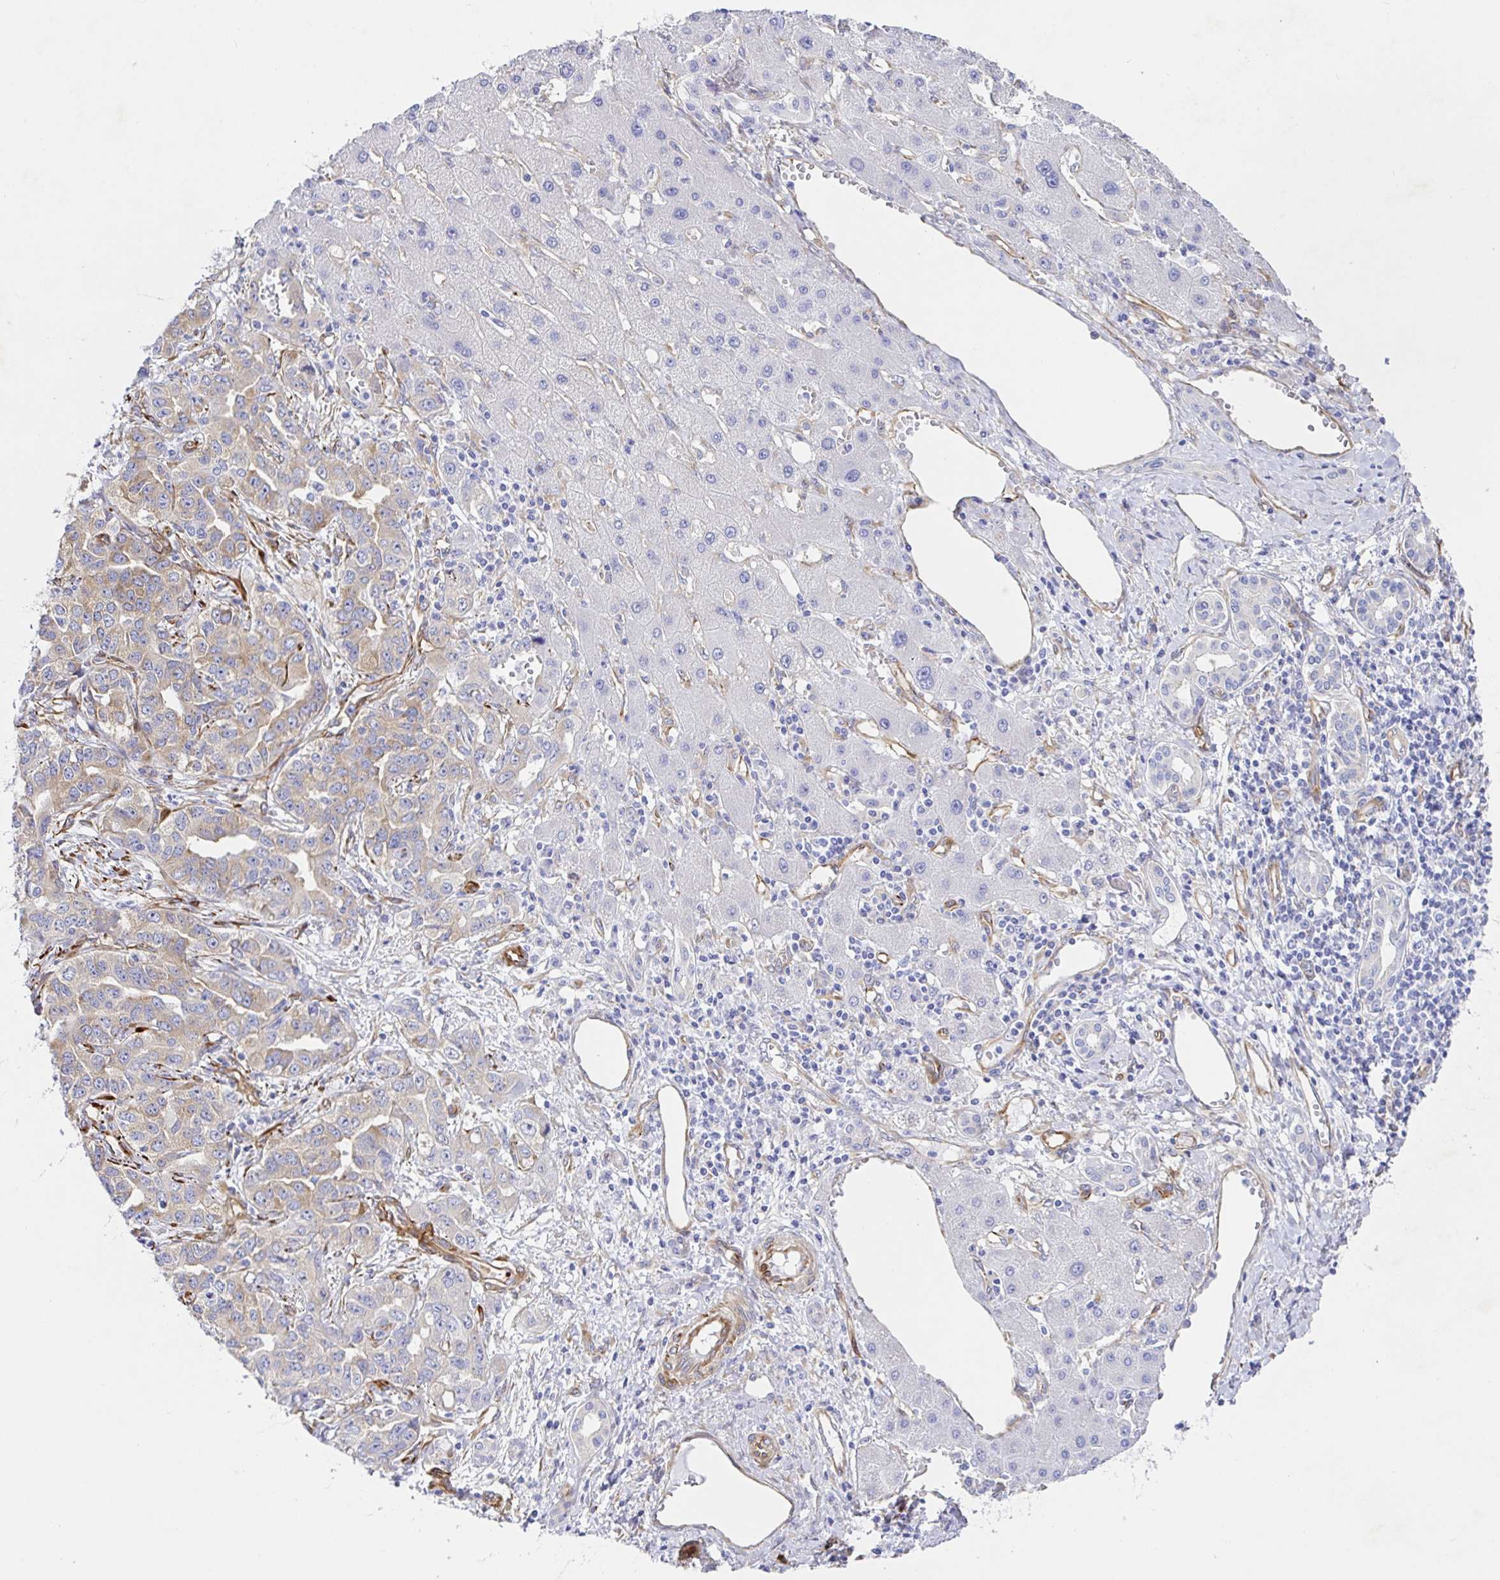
{"staining": {"intensity": "weak", "quantity": "25%-75%", "location": "cytoplasmic/membranous"}, "tissue": "liver cancer", "cell_type": "Tumor cells", "image_type": "cancer", "snomed": [{"axis": "morphology", "description": "Cholangiocarcinoma"}, {"axis": "topography", "description": "Liver"}], "caption": "Protein analysis of liver cholangiocarcinoma tissue displays weak cytoplasmic/membranous positivity in about 25%-75% of tumor cells.", "gene": "DOCK1", "patient": {"sex": "male", "age": 59}}